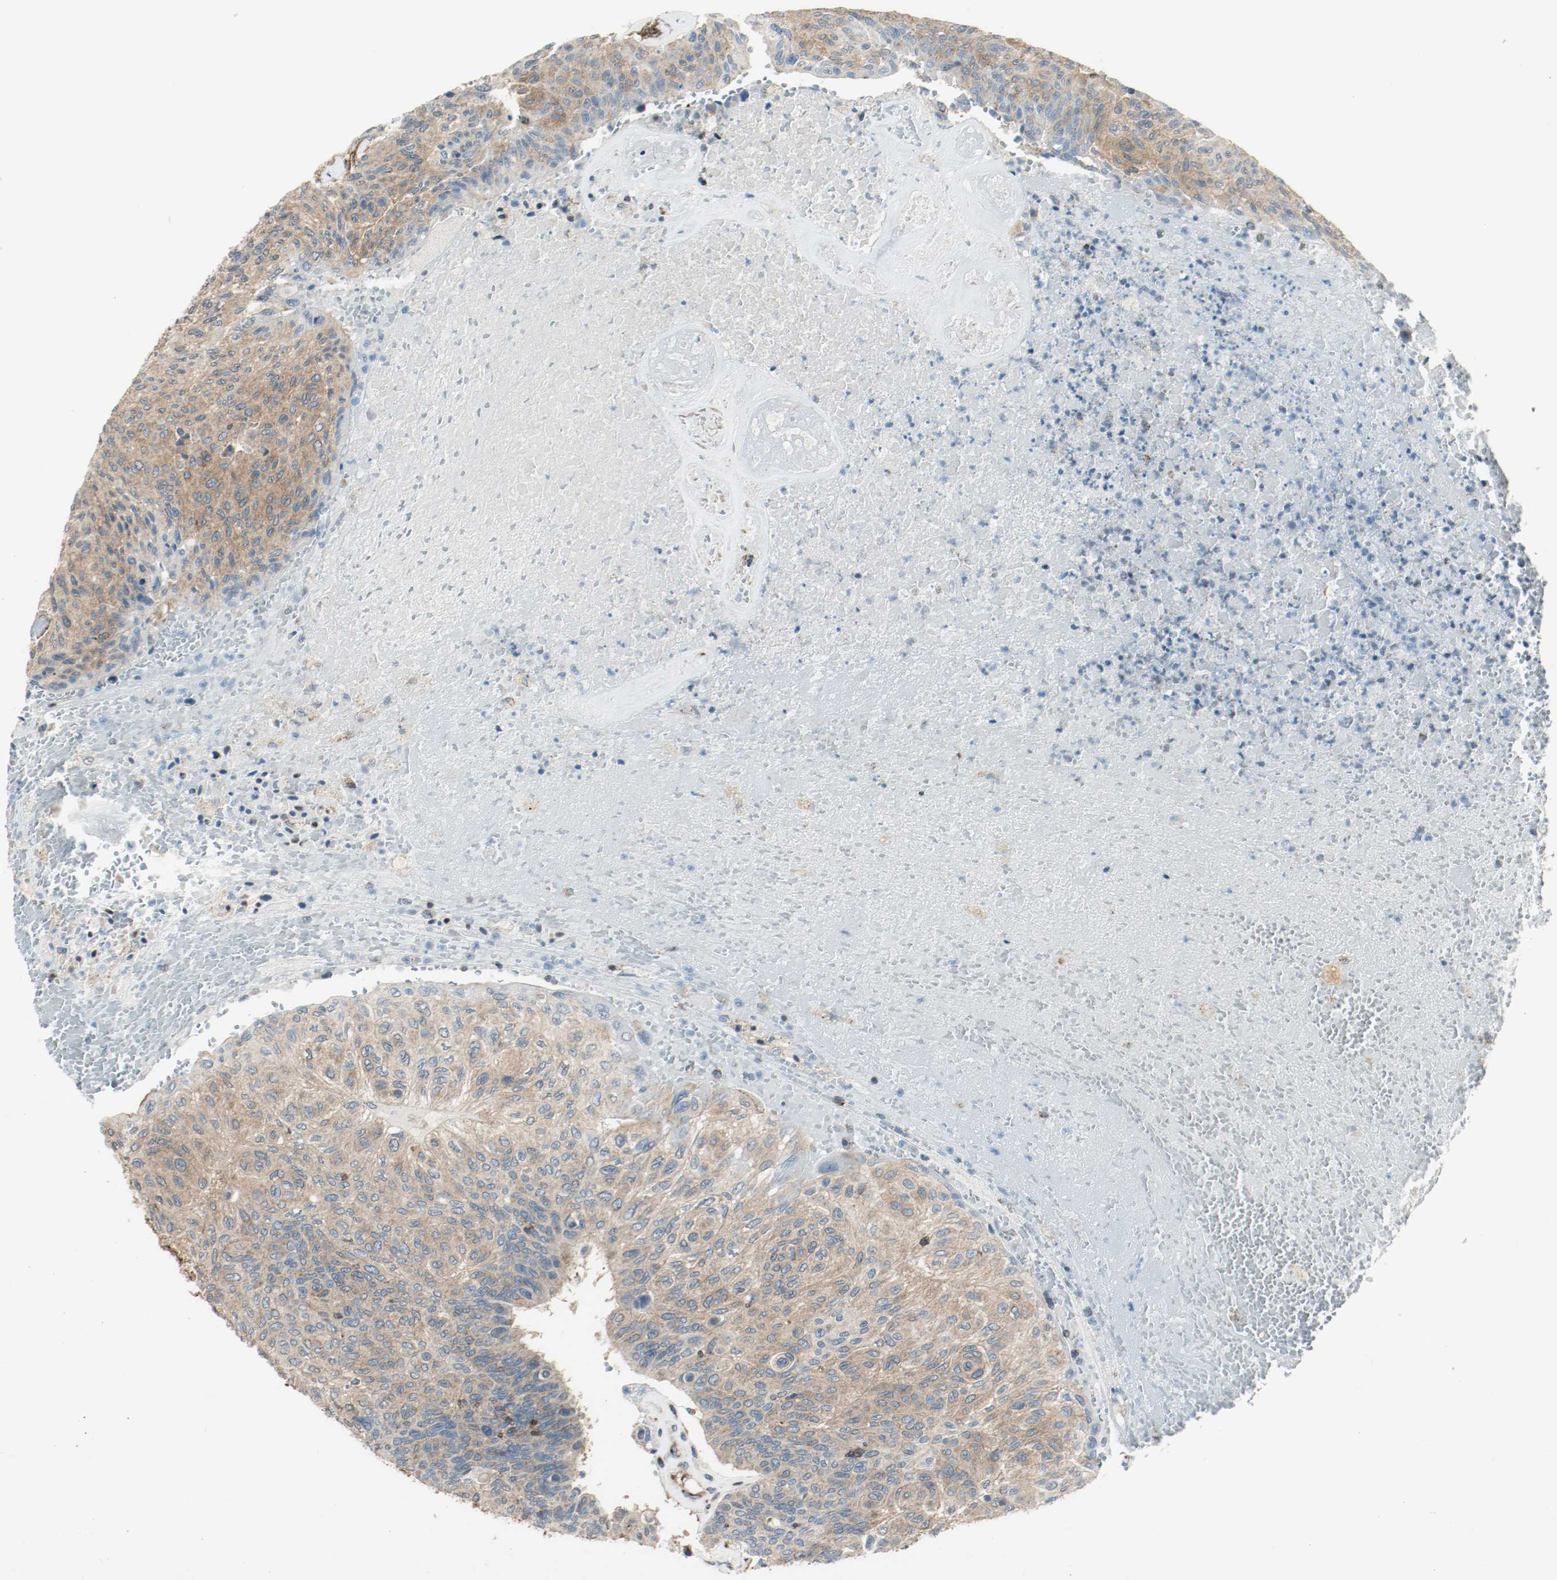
{"staining": {"intensity": "moderate", "quantity": ">75%", "location": "cytoplasmic/membranous"}, "tissue": "urothelial cancer", "cell_type": "Tumor cells", "image_type": "cancer", "snomed": [{"axis": "morphology", "description": "Urothelial carcinoma, High grade"}, {"axis": "topography", "description": "Urinary bladder"}], "caption": "Urothelial carcinoma (high-grade) stained for a protein (brown) demonstrates moderate cytoplasmic/membranous positive expression in approximately >75% of tumor cells.", "gene": "PLCG1", "patient": {"sex": "male", "age": 66}}